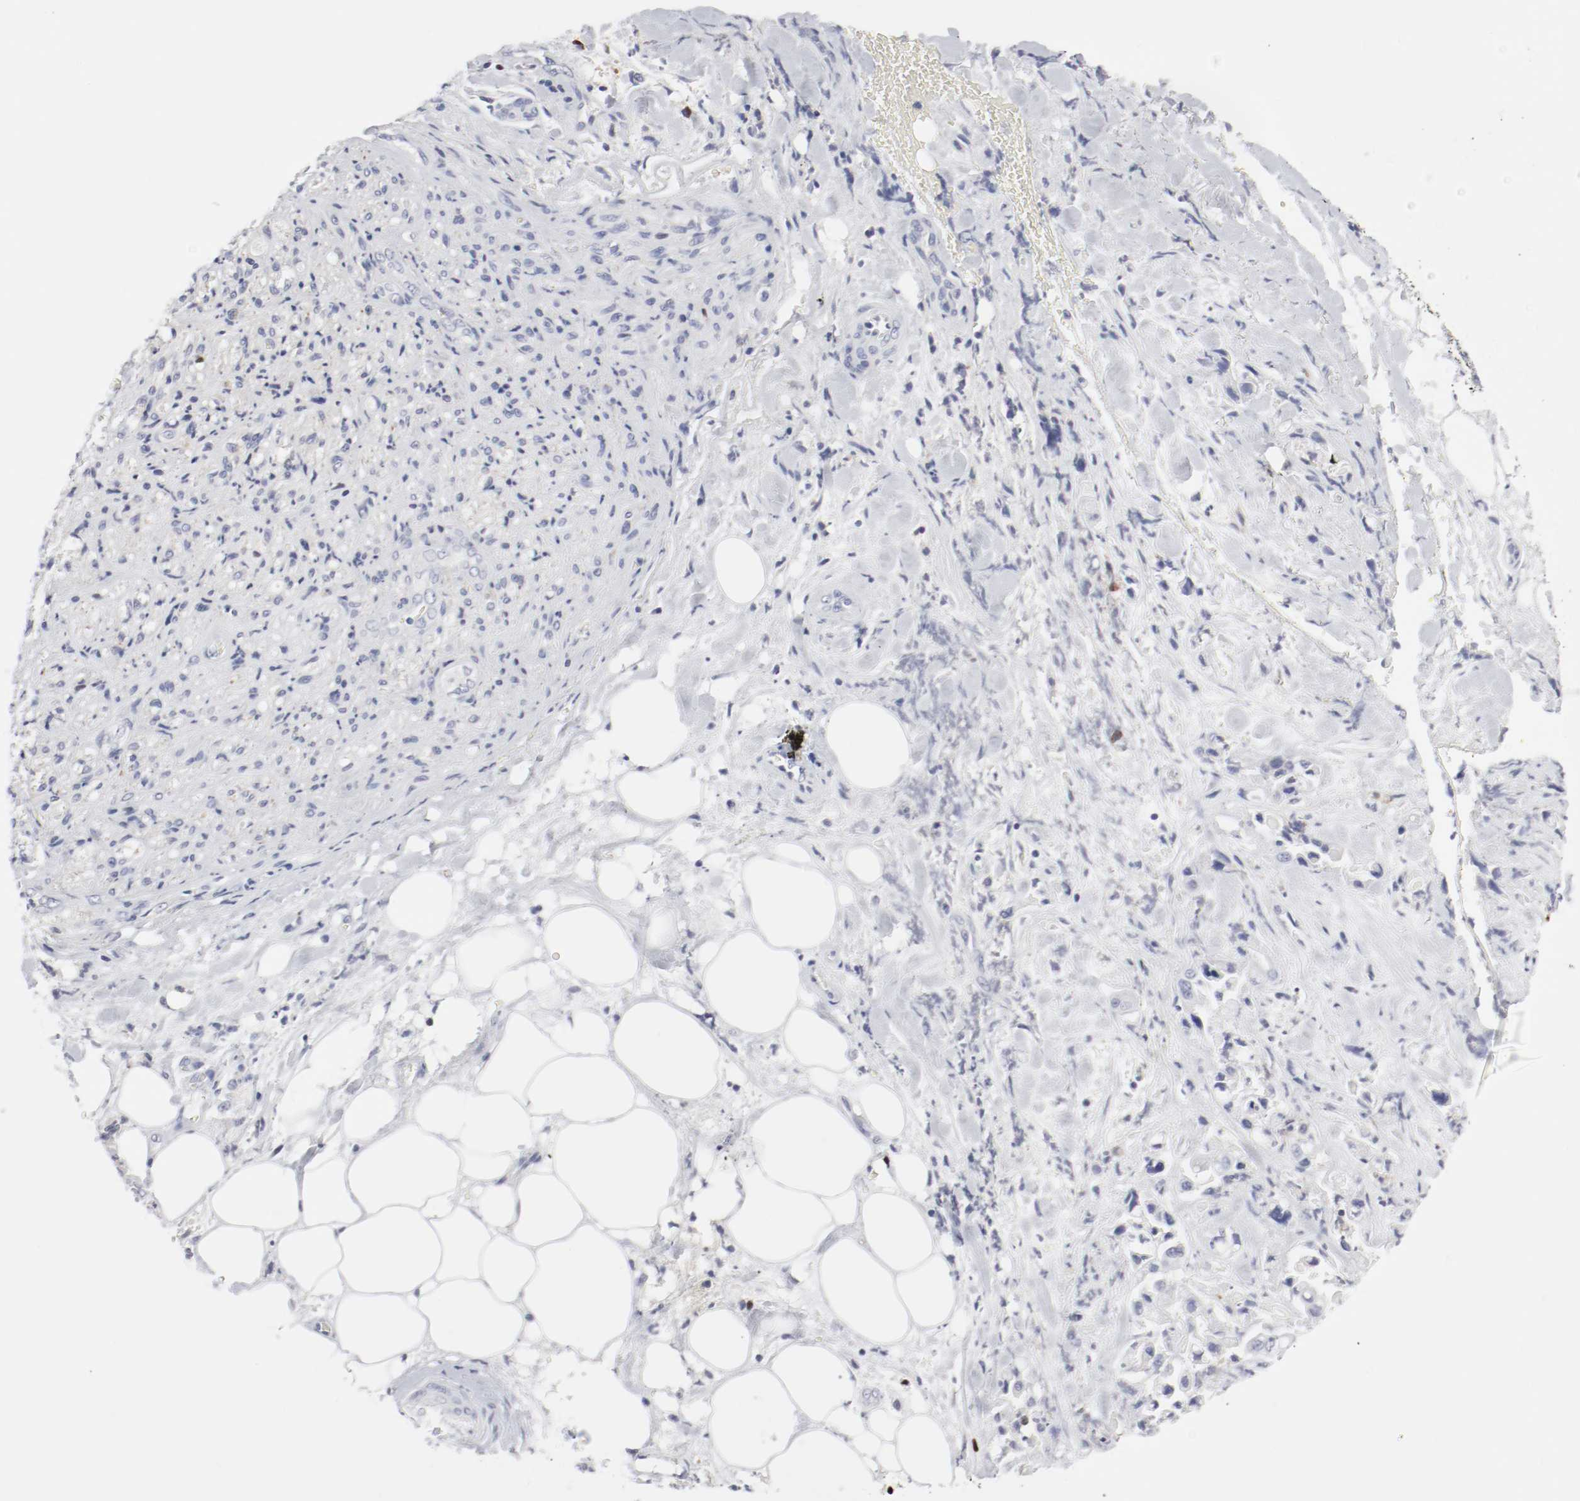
{"staining": {"intensity": "negative", "quantity": "none", "location": "none"}, "tissue": "pancreatic cancer", "cell_type": "Tumor cells", "image_type": "cancer", "snomed": [{"axis": "morphology", "description": "Adenocarcinoma, NOS"}, {"axis": "topography", "description": "Pancreas"}], "caption": "Tumor cells show no significant staining in pancreatic cancer.", "gene": "ITGAX", "patient": {"sex": "male", "age": 70}}